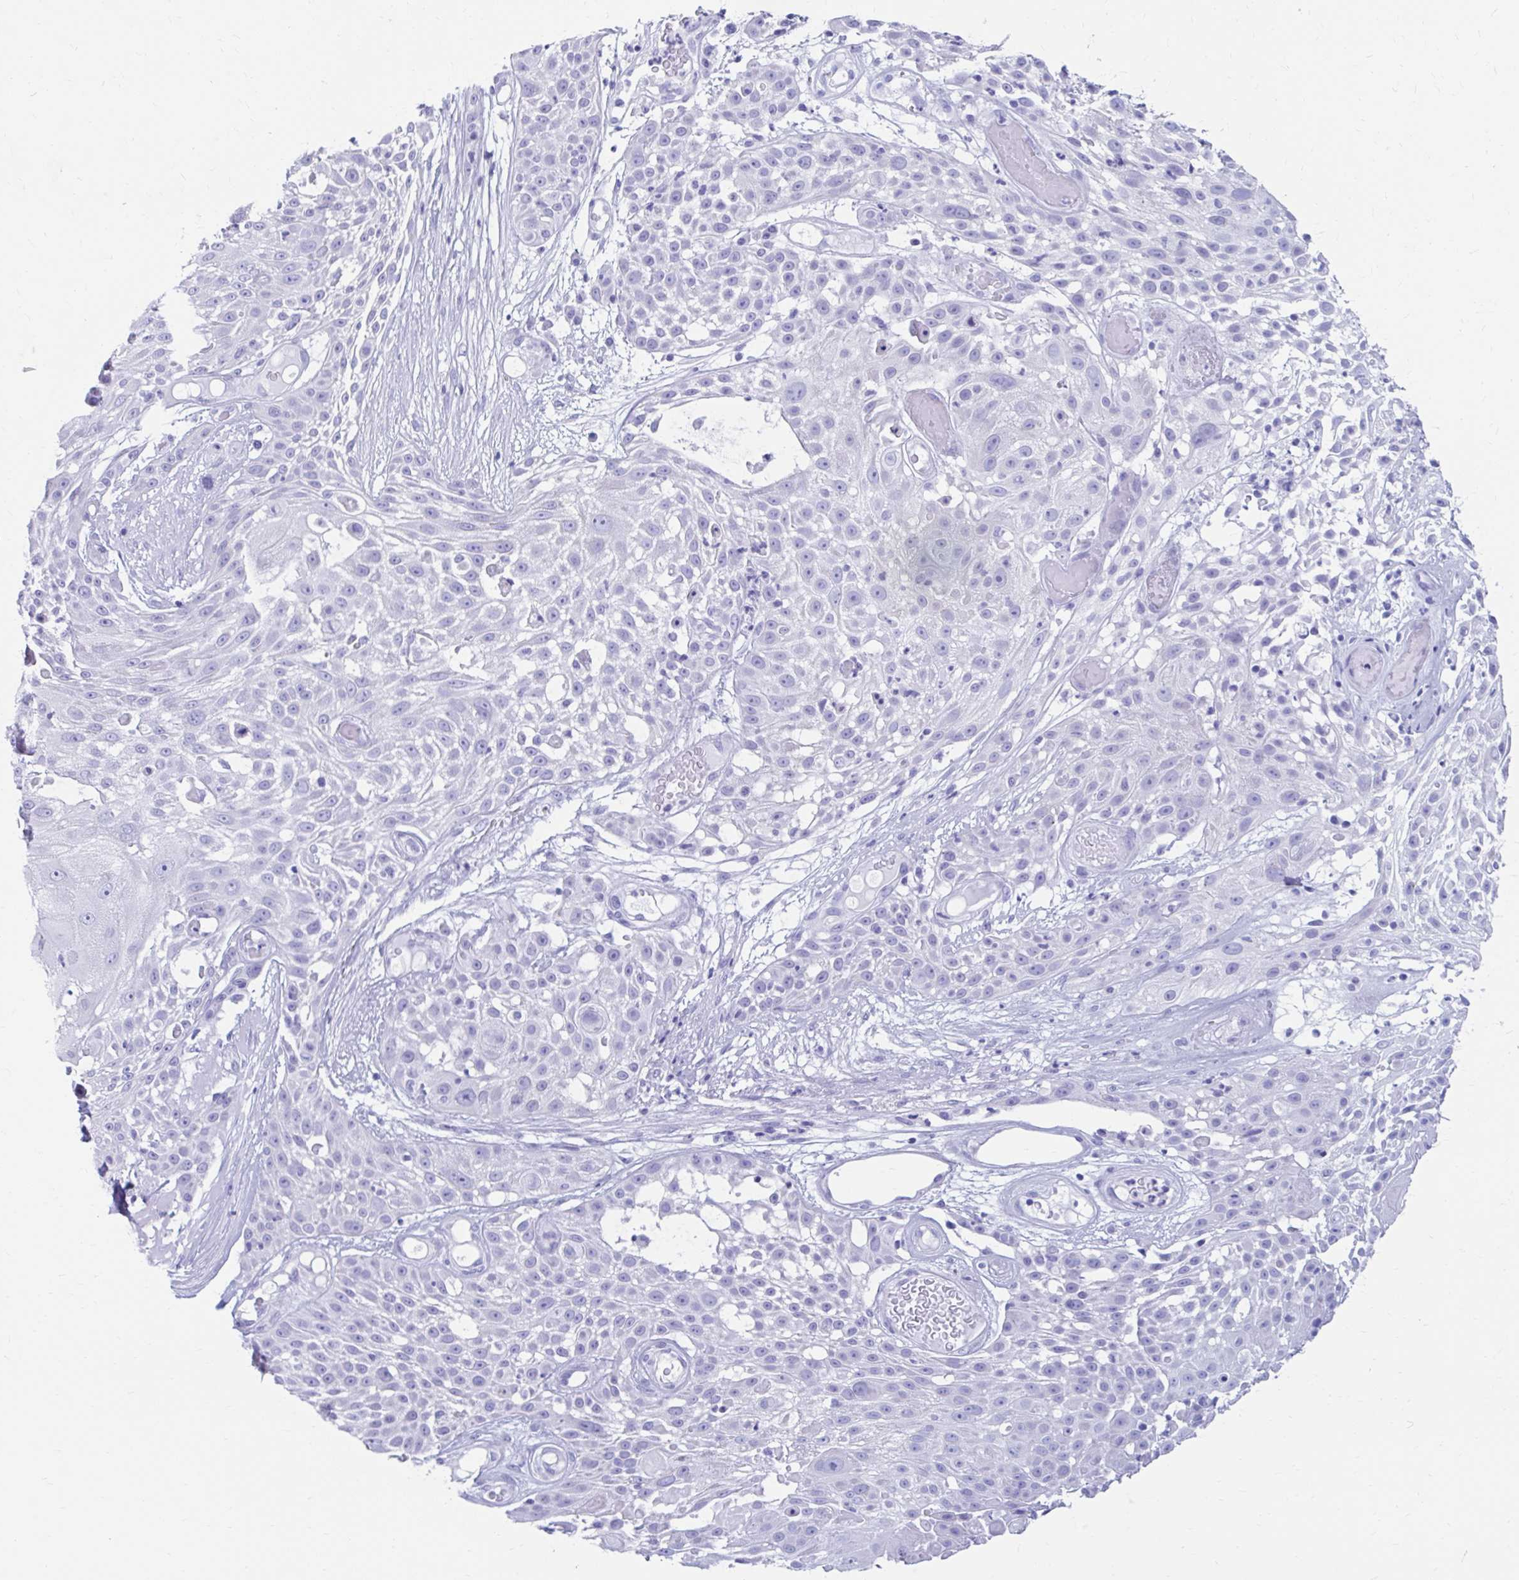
{"staining": {"intensity": "negative", "quantity": "none", "location": "none"}, "tissue": "skin cancer", "cell_type": "Tumor cells", "image_type": "cancer", "snomed": [{"axis": "morphology", "description": "Squamous cell carcinoma, NOS"}, {"axis": "topography", "description": "Skin"}], "caption": "Immunohistochemical staining of skin cancer displays no significant expression in tumor cells. The staining is performed using DAB brown chromogen with nuclei counter-stained in using hematoxylin.", "gene": "NSG2", "patient": {"sex": "female", "age": 86}}